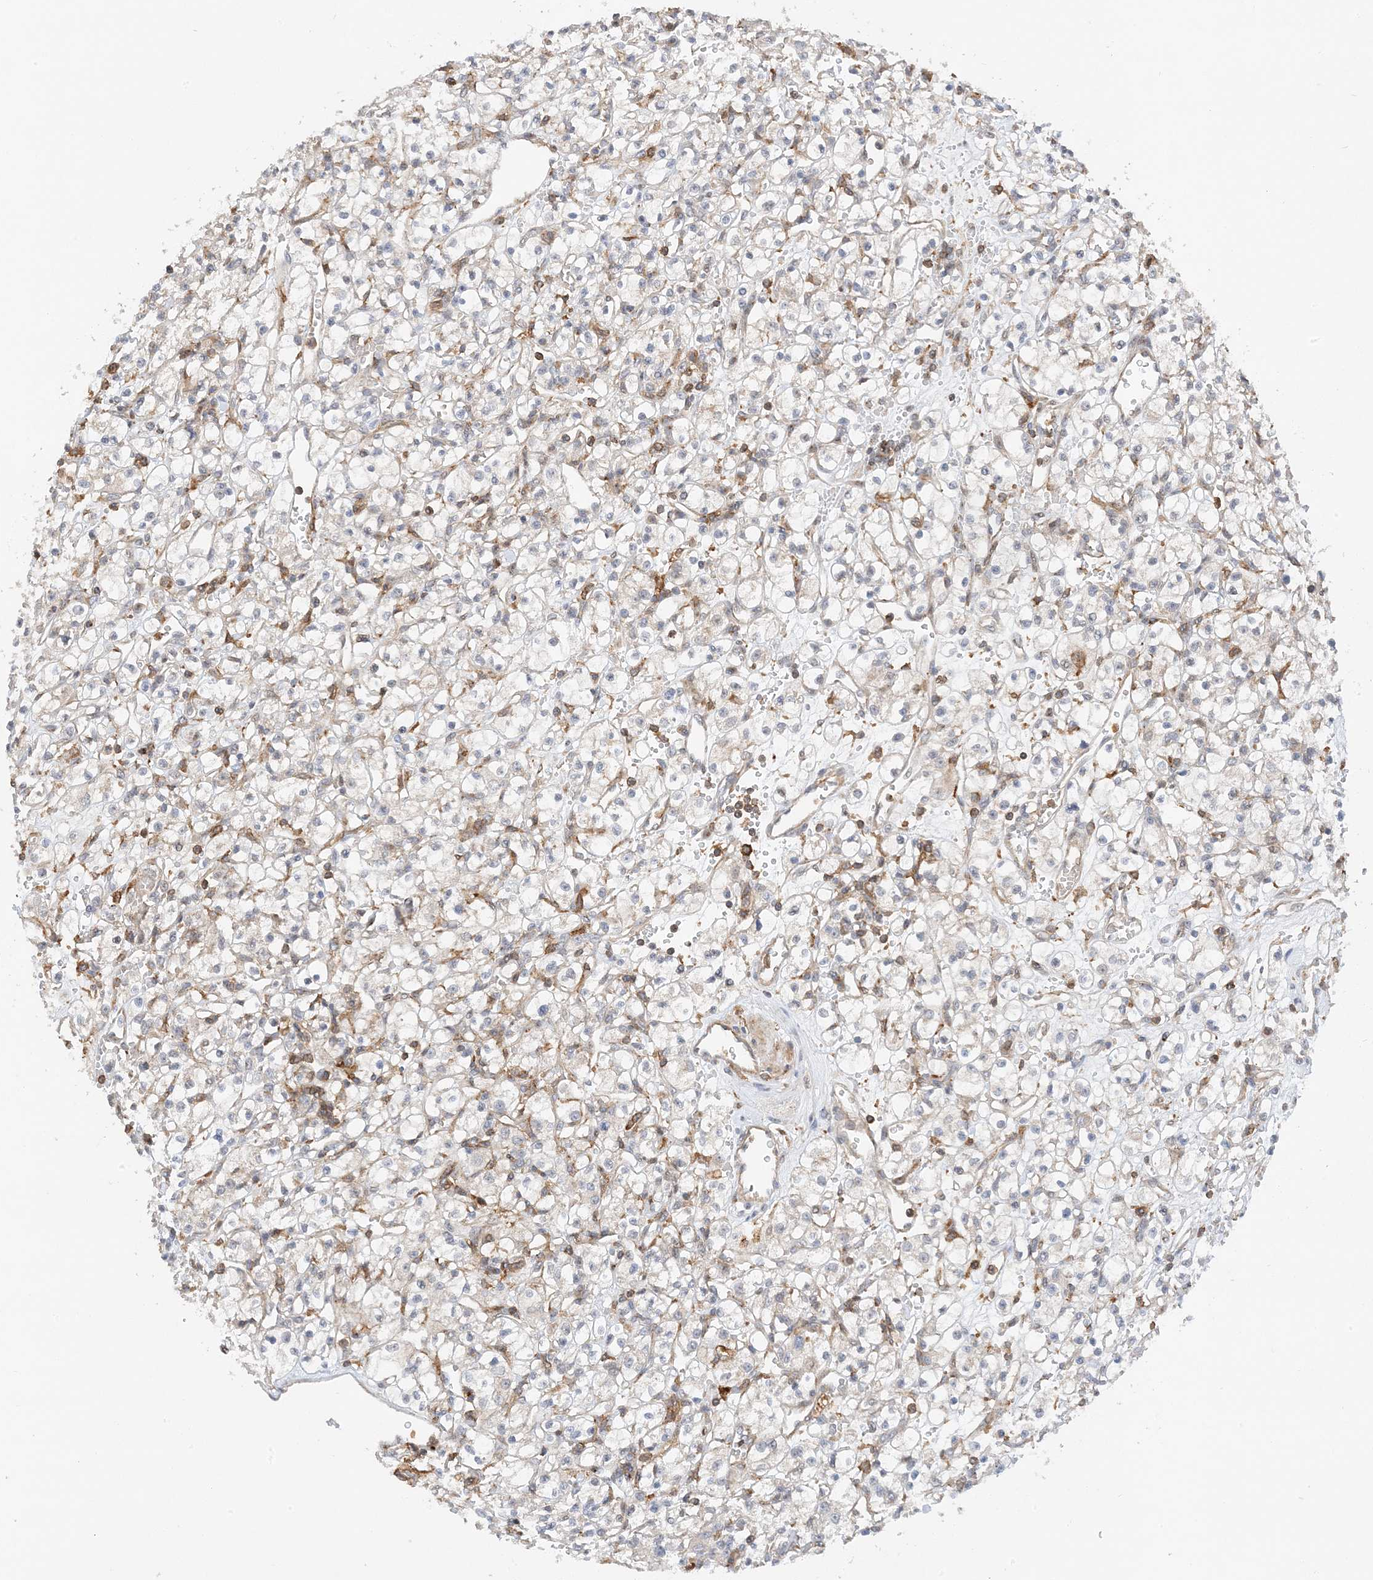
{"staining": {"intensity": "negative", "quantity": "none", "location": "none"}, "tissue": "renal cancer", "cell_type": "Tumor cells", "image_type": "cancer", "snomed": [{"axis": "morphology", "description": "Adenocarcinoma, NOS"}, {"axis": "topography", "description": "Kidney"}], "caption": "Human adenocarcinoma (renal) stained for a protein using IHC demonstrates no positivity in tumor cells.", "gene": "TATDN3", "patient": {"sex": "female", "age": 59}}